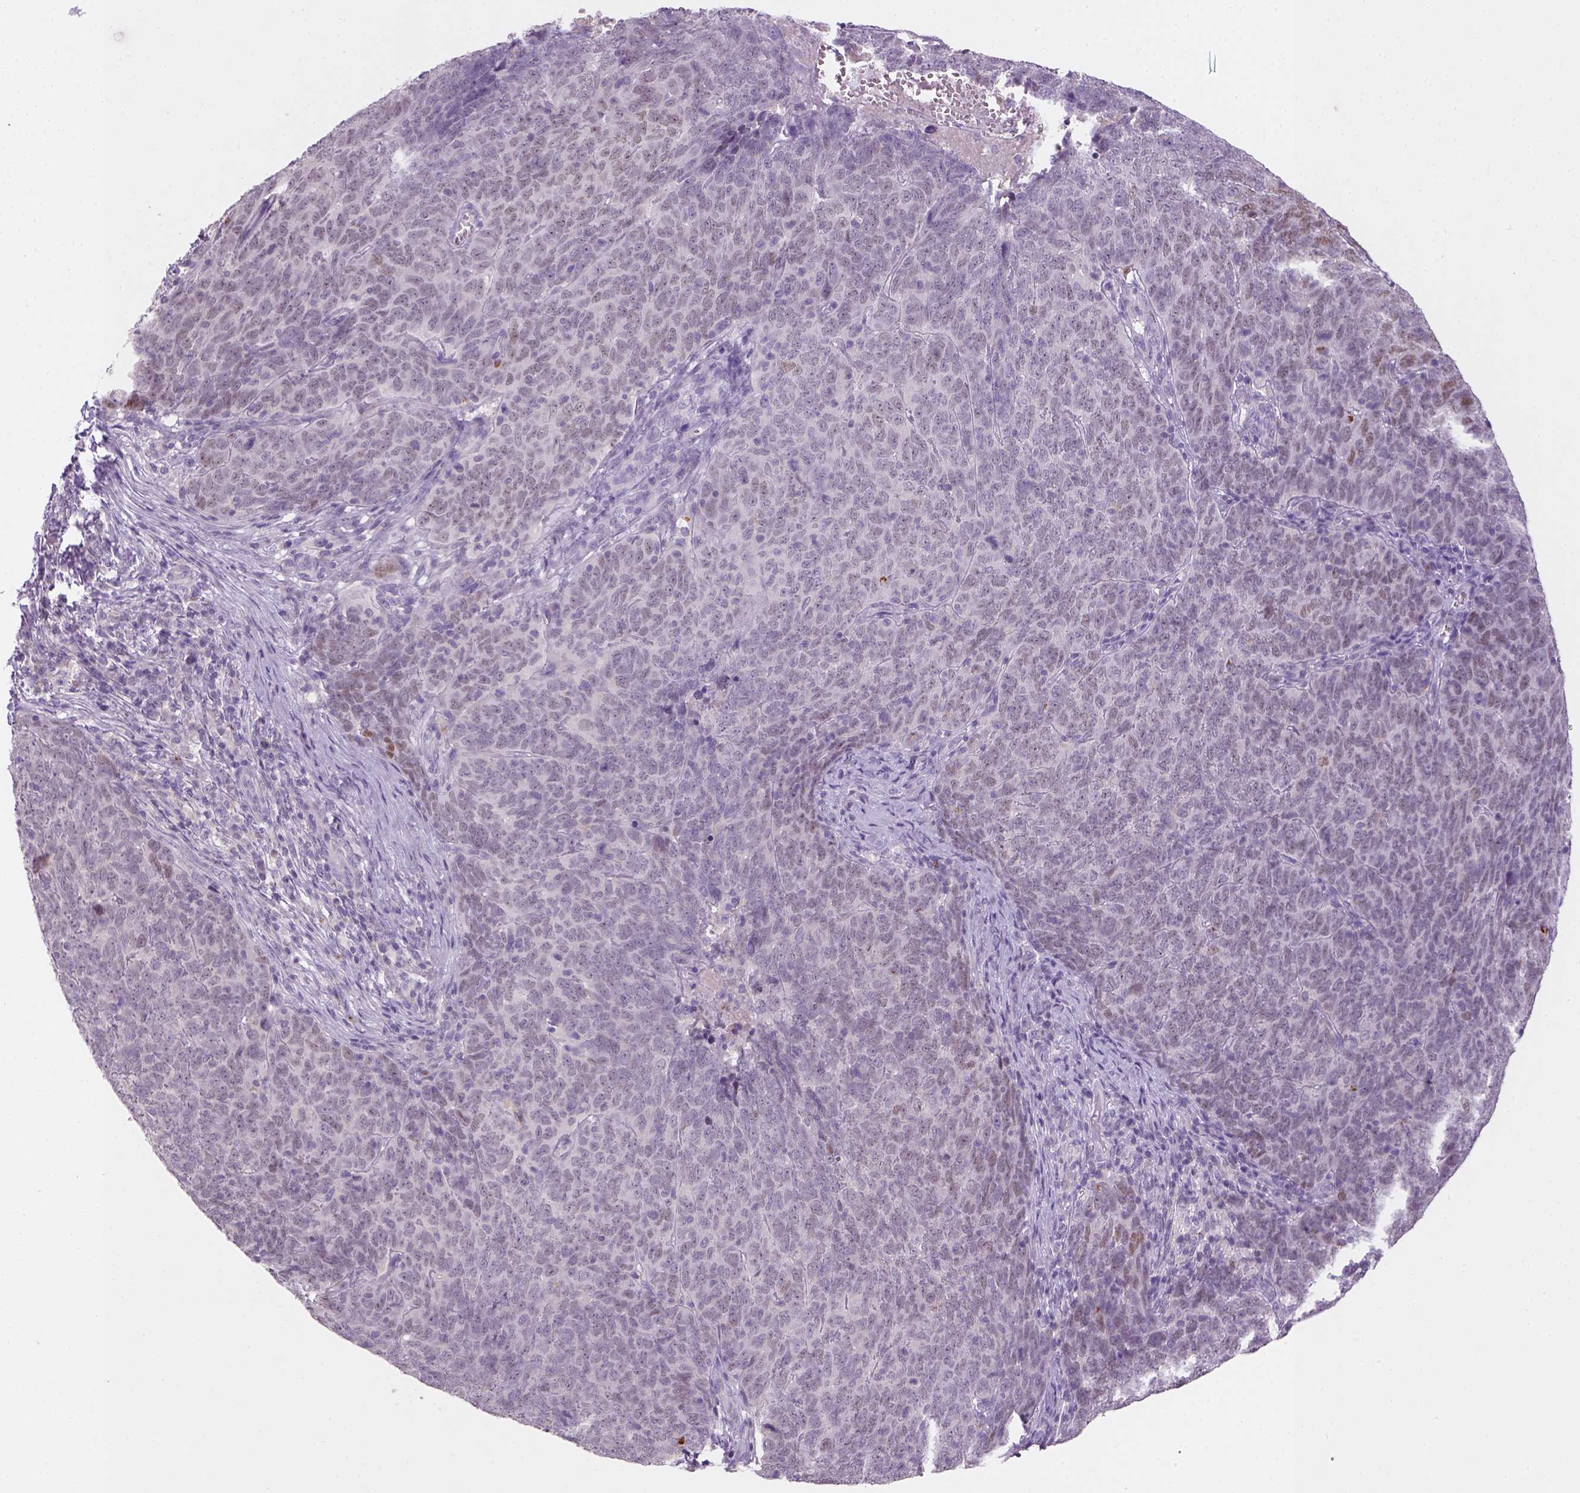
{"staining": {"intensity": "moderate", "quantity": "<25%", "location": "nuclear"}, "tissue": "skin cancer", "cell_type": "Tumor cells", "image_type": "cancer", "snomed": [{"axis": "morphology", "description": "Squamous cell carcinoma, NOS"}, {"axis": "topography", "description": "Skin"}, {"axis": "topography", "description": "Anal"}], "caption": "Approximately <25% of tumor cells in skin squamous cell carcinoma exhibit moderate nuclear protein positivity as visualized by brown immunohistochemical staining.", "gene": "ZMAT4", "patient": {"sex": "female", "age": 51}}